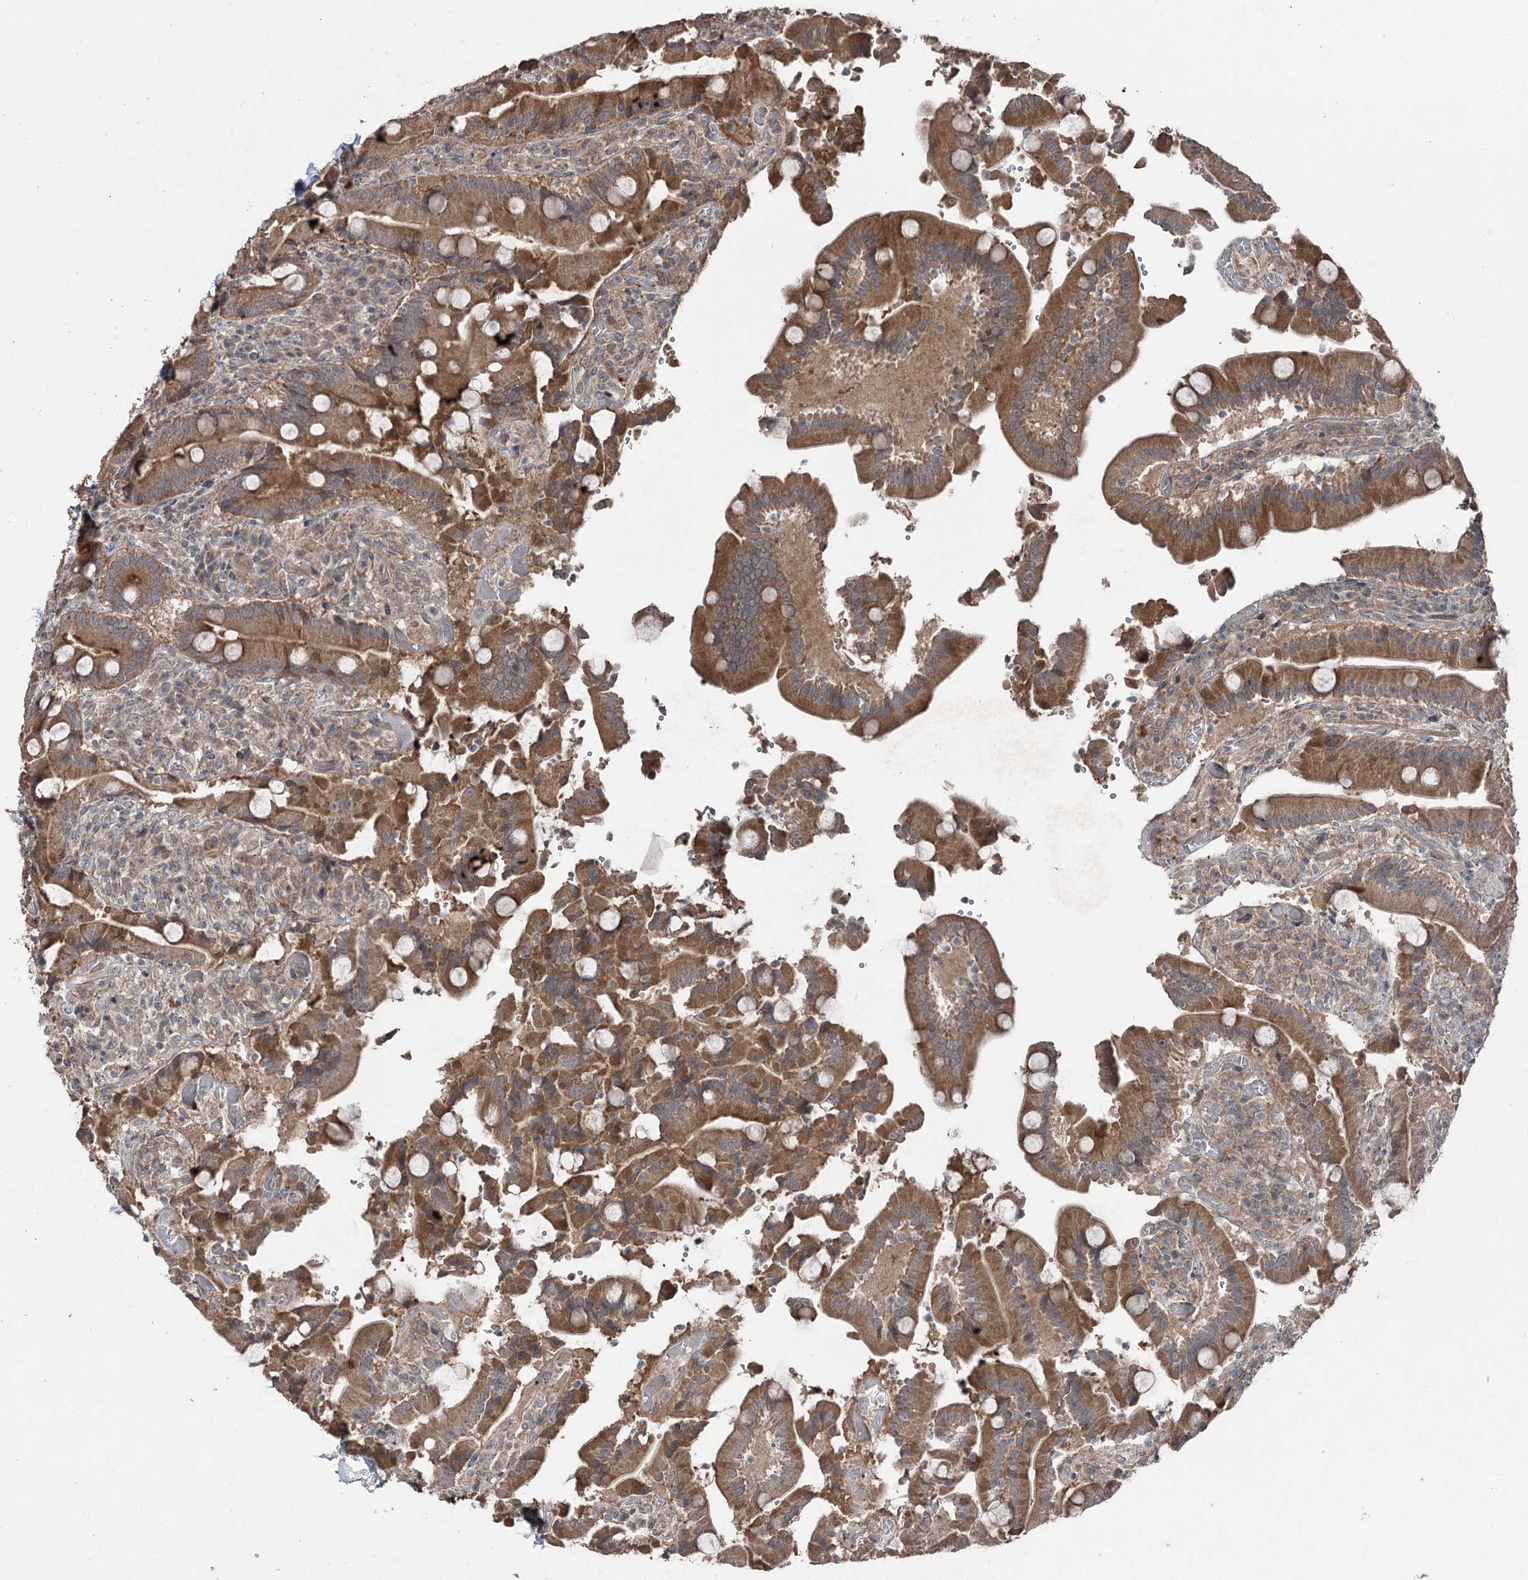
{"staining": {"intensity": "strong", "quantity": ">75%", "location": "cytoplasmic/membranous"}, "tissue": "duodenum", "cell_type": "Glandular cells", "image_type": "normal", "snomed": [{"axis": "morphology", "description": "Normal tissue, NOS"}, {"axis": "topography", "description": "Duodenum"}], "caption": "Brown immunohistochemical staining in benign duodenum displays strong cytoplasmic/membranous positivity in about >75% of glandular cells.", "gene": "MAPK8IP2", "patient": {"sex": "female", "age": 62}}